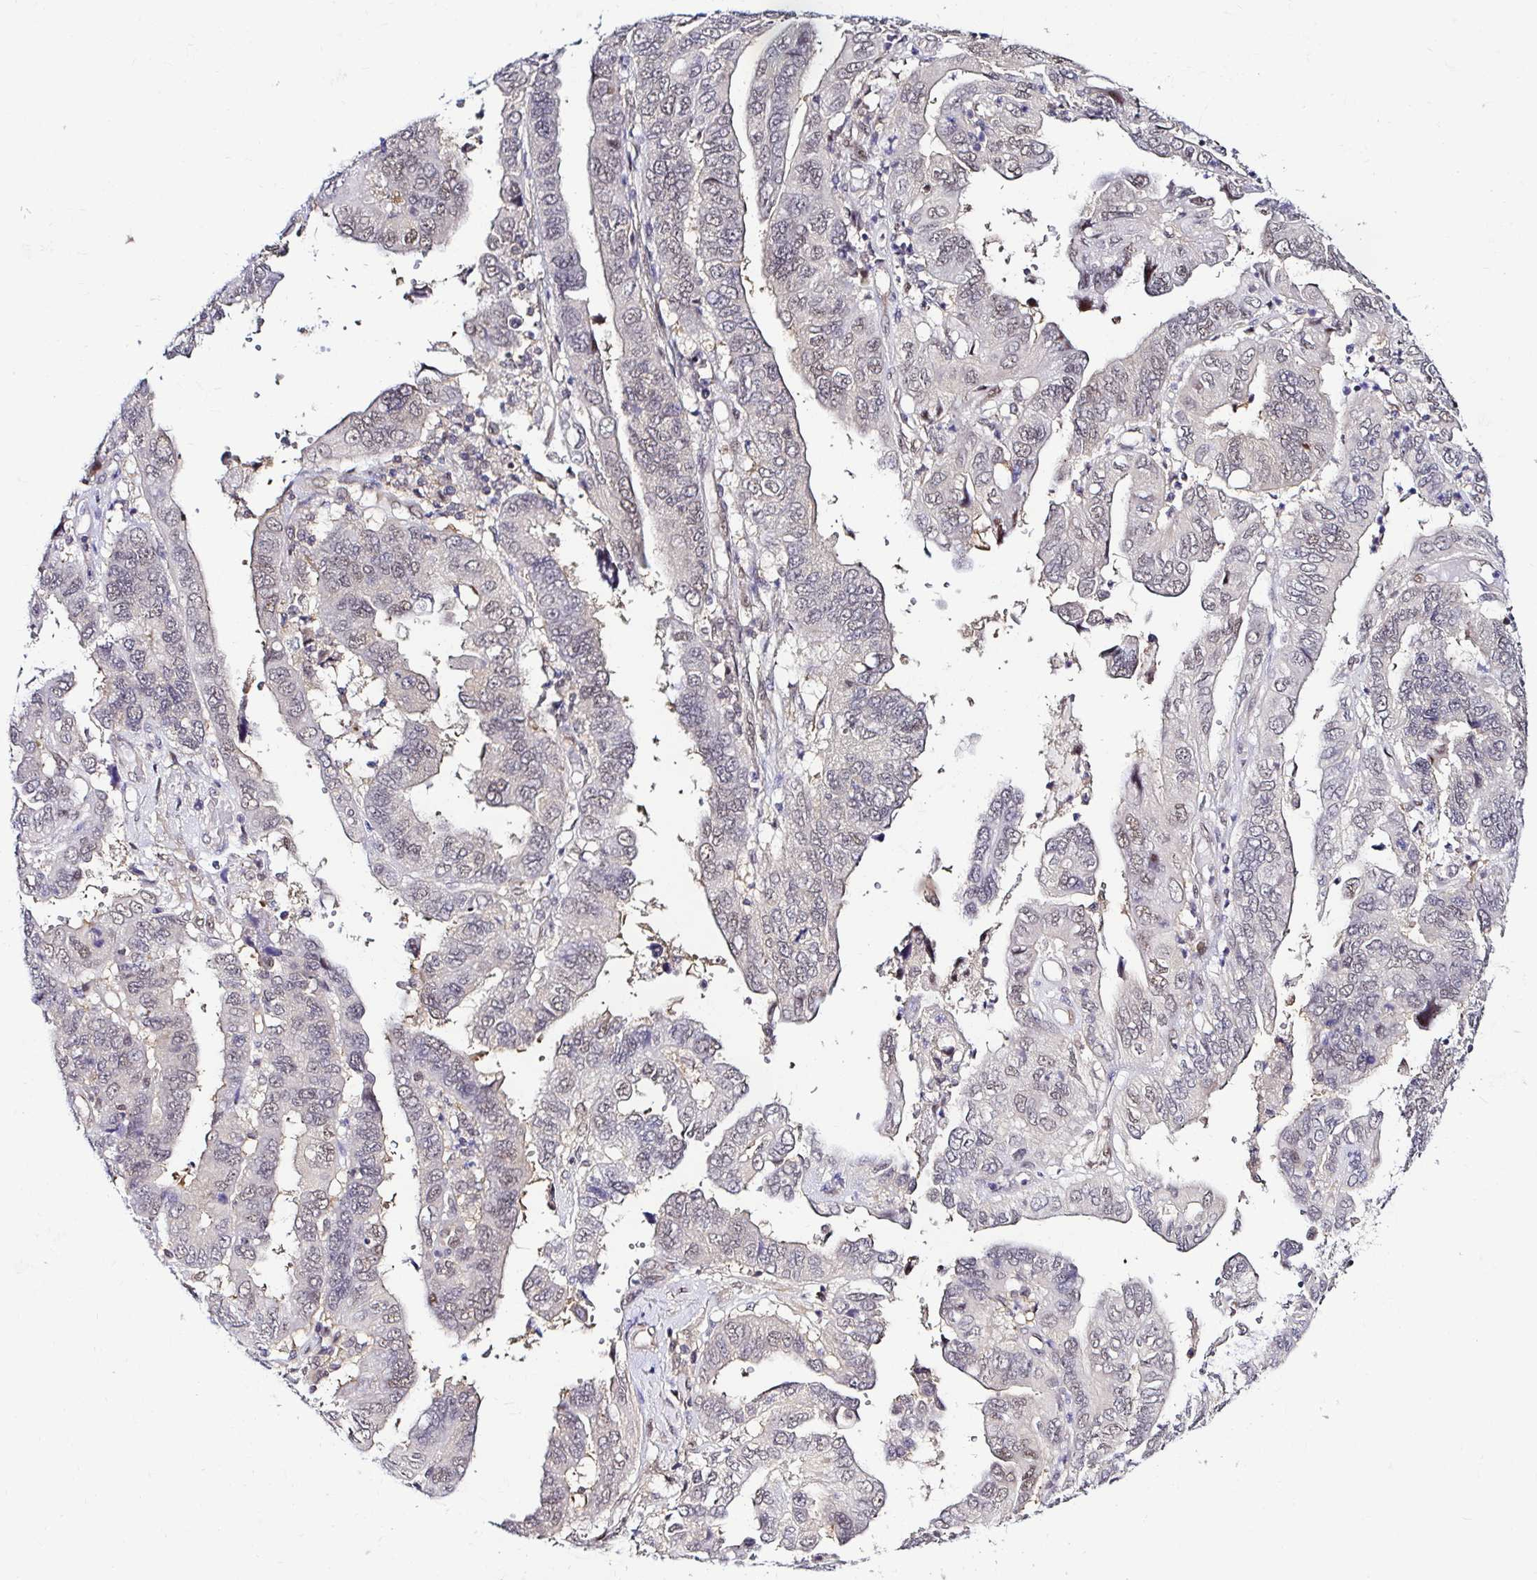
{"staining": {"intensity": "weak", "quantity": "25%-75%", "location": "nuclear"}, "tissue": "ovarian cancer", "cell_type": "Tumor cells", "image_type": "cancer", "snomed": [{"axis": "morphology", "description": "Cystadenocarcinoma, serous, NOS"}, {"axis": "topography", "description": "Ovary"}], "caption": "Protein analysis of ovarian cancer (serous cystadenocarcinoma) tissue exhibits weak nuclear staining in approximately 25%-75% of tumor cells. The protein is stained brown, and the nuclei are stained in blue (DAB IHC with brightfield microscopy, high magnification).", "gene": "PSMD3", "patient": {"sex": "female", "age": 79}}